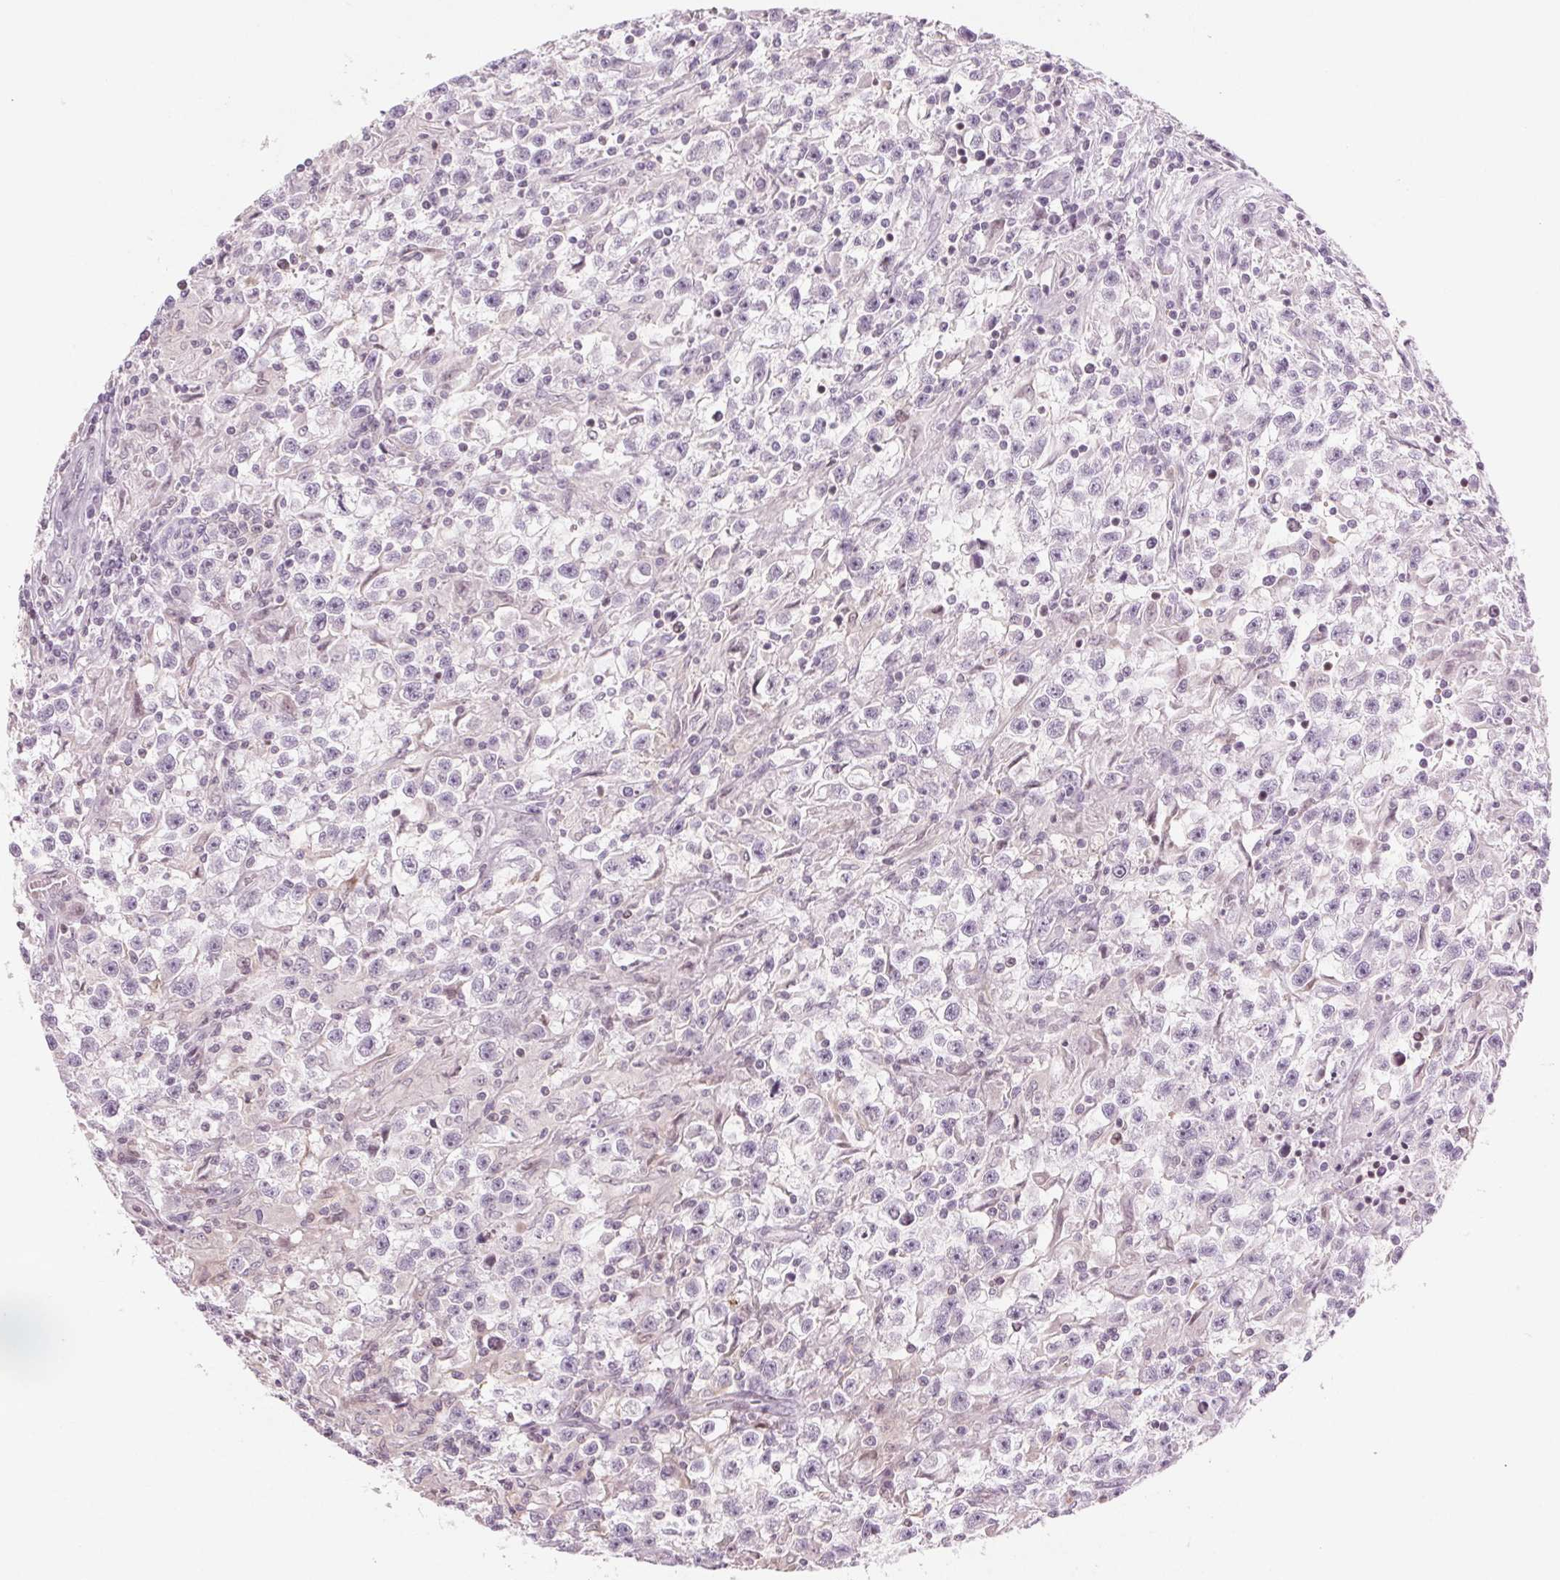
{"staining": {"intensity": "negative", "quantity": "none", "location": "none"}, "tissue": "testis cancer", "cell_type": "Tumor cells", "image_type": "cancer", "snomed": [{"axis": "morphology", "description": "Seminoma, NOS"}, {"axis": "topography", "description": "Testis"}], "caption": "Photomicrograph shows no significant protein positivity in tumor cells of seminoma (testis).", "gene": "SLC6A19", "patient": {"sex": "male", "age": 31}}